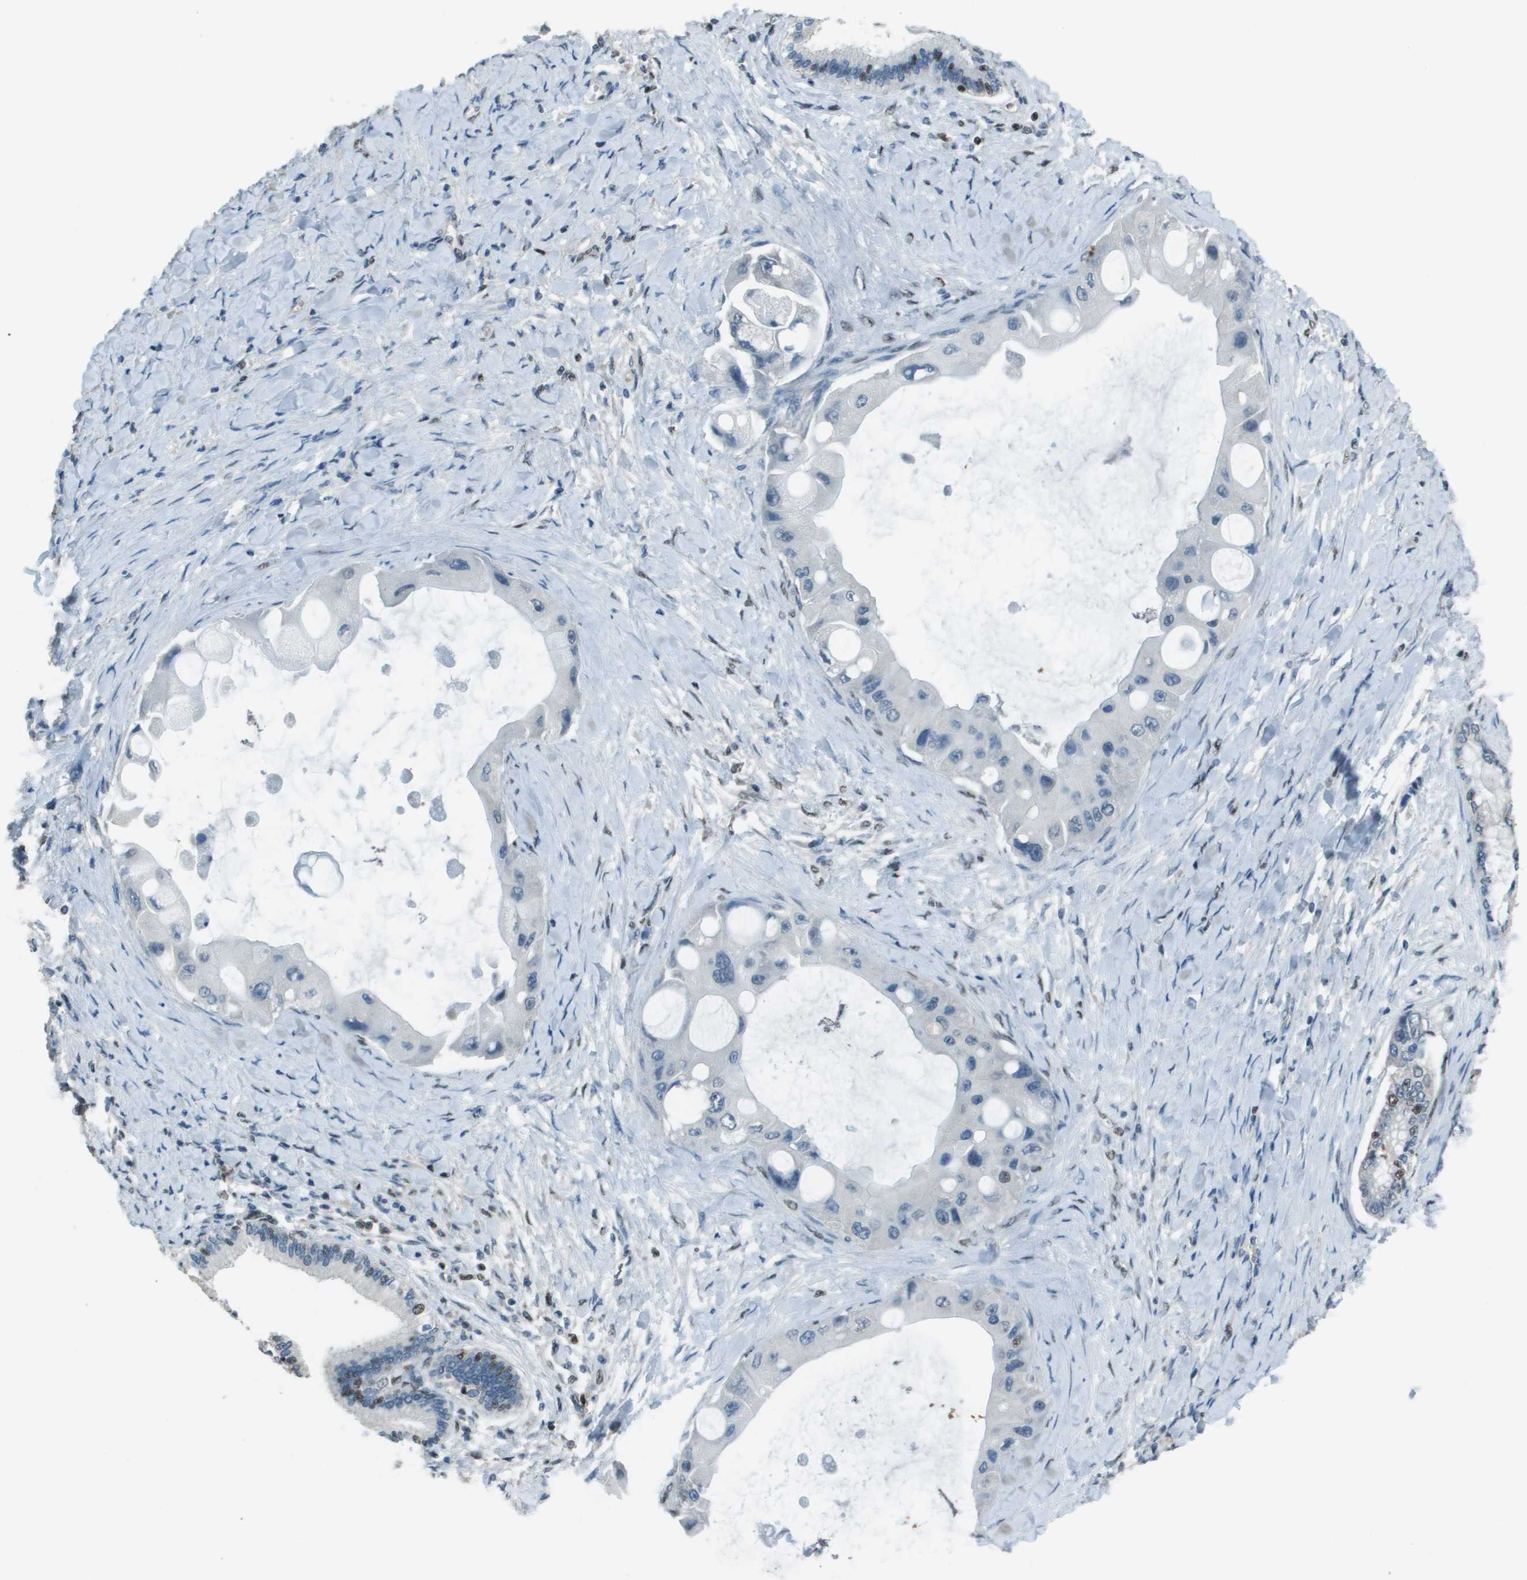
{"staining": {"intensity": "moderate", "quantity": "<25%", "location": "nuclear"}, "tissue": "liver cancer", "cell_type": "Tumor cells", "image_type": "cancer", "snomed": [{"axis": "morphology", "description": "Normal tissue, NOS"}, {"axis": "morphology", "description": "Cholangiocarcinoma"}, {"axis": "topography", "description": "Liver"}, {"axis": "topography", "description": "Peripheral nerve tissue"}], "caption": "A photomicrograph of cholangiocarcinoma (liver) stained for a protein shows moderate nuclear brown staining in tumor cells.", "gene": "DEPDC1", "patient": {"sex": "male", "age": 50}}